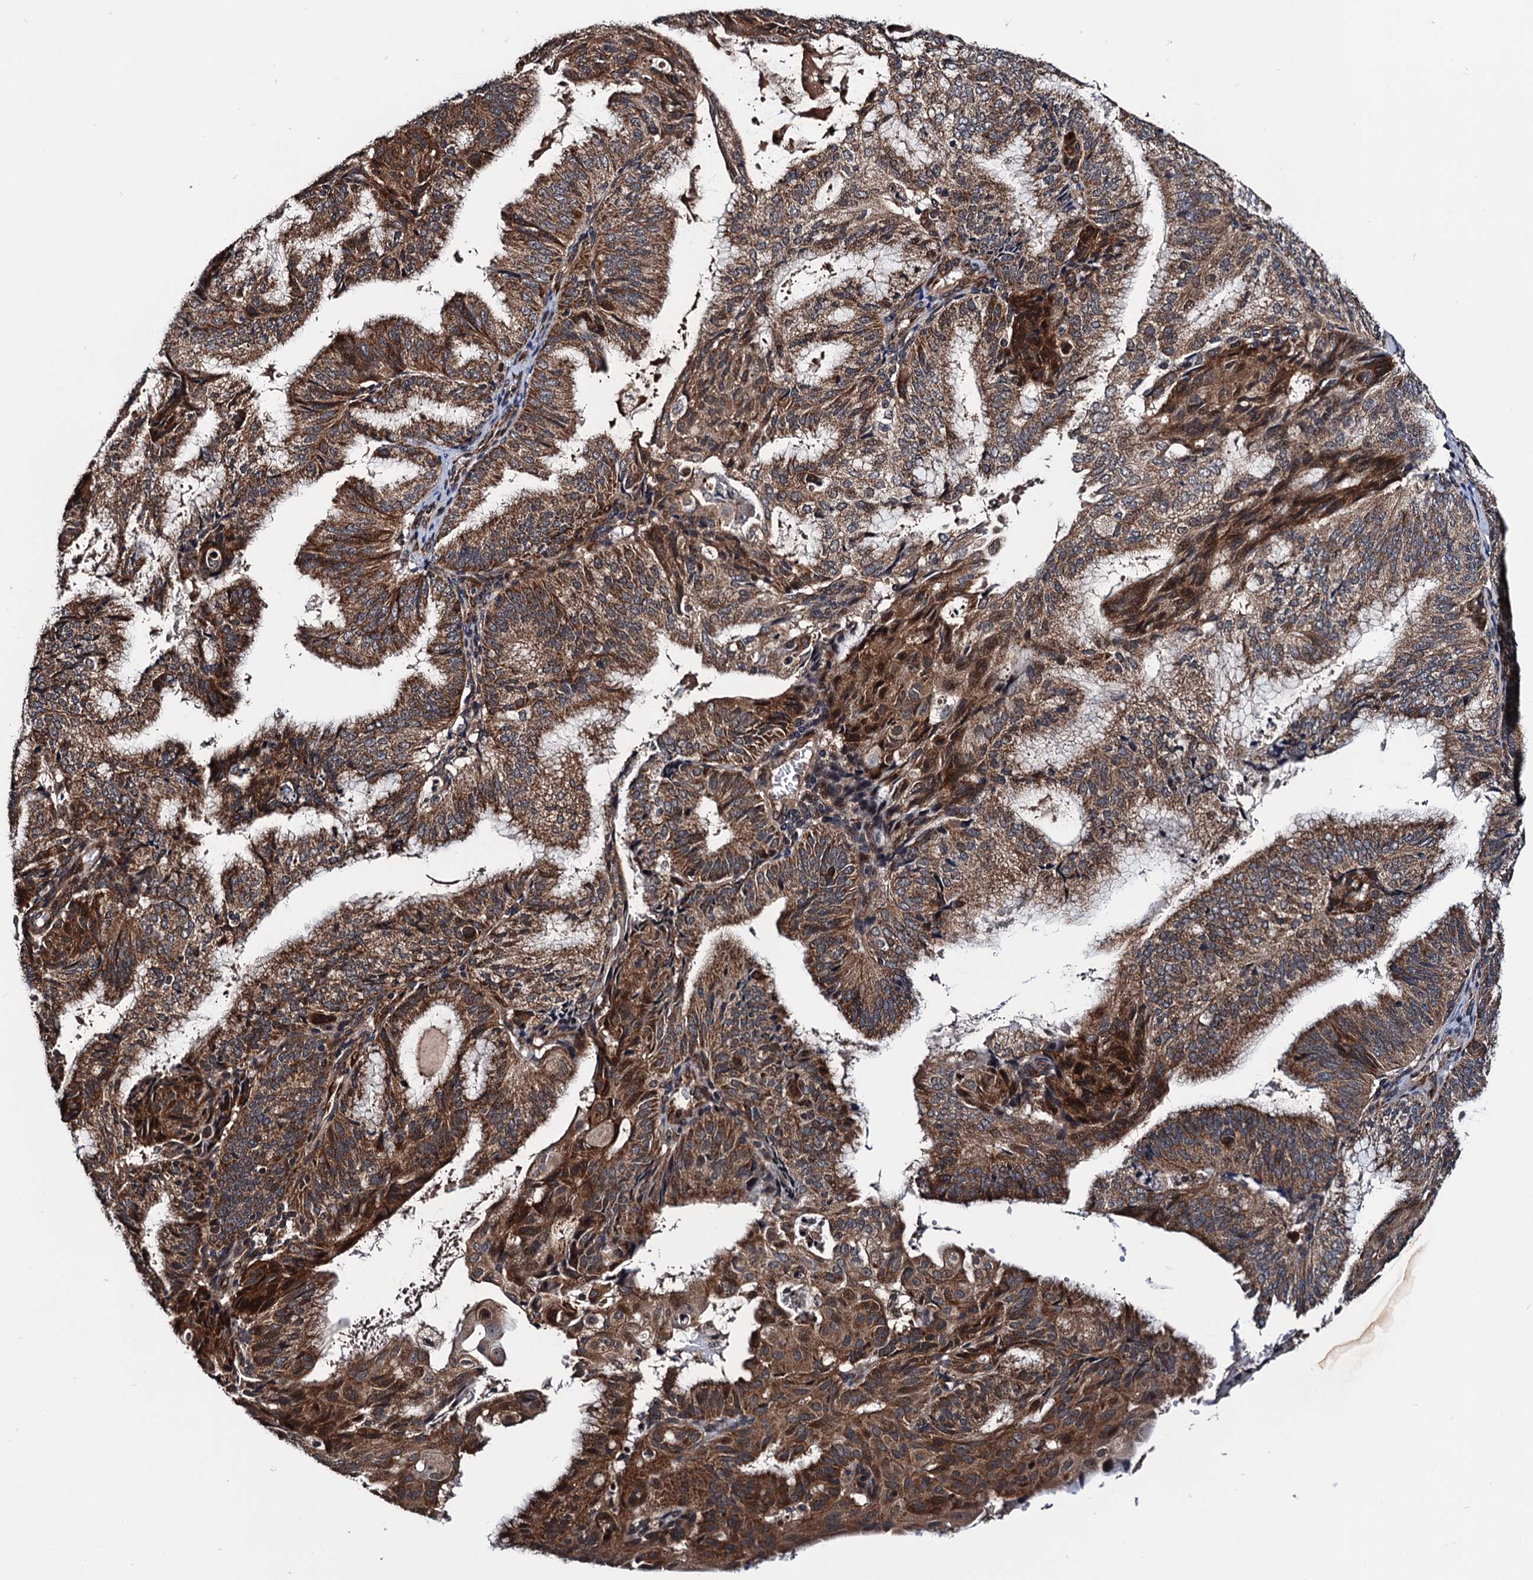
{"staining": {"intensity": "strong", "quantity": ">75%", "location": "cytoplasmic/membranous"}, "tissue": "endometrial cancer", "cell_type": "Tumor cells", "image_type": "cancer", "snomed": [{"axis": "morphology", "description": "Adenocarcinoma, NOS"}, {"axis": "topography", "description": "Endometrium"}], "caption": "A brown stain highlights strong cytoplasmic/membranous expression of a protein in human adenocarcinoma (endometrial) tumor cells. (DAB (3,3'-diaminobenzidine) IHC with brightfield microscopy, high magnification).", "gene": "NAA16", "patient": {"sex": "female", "age": 49}}